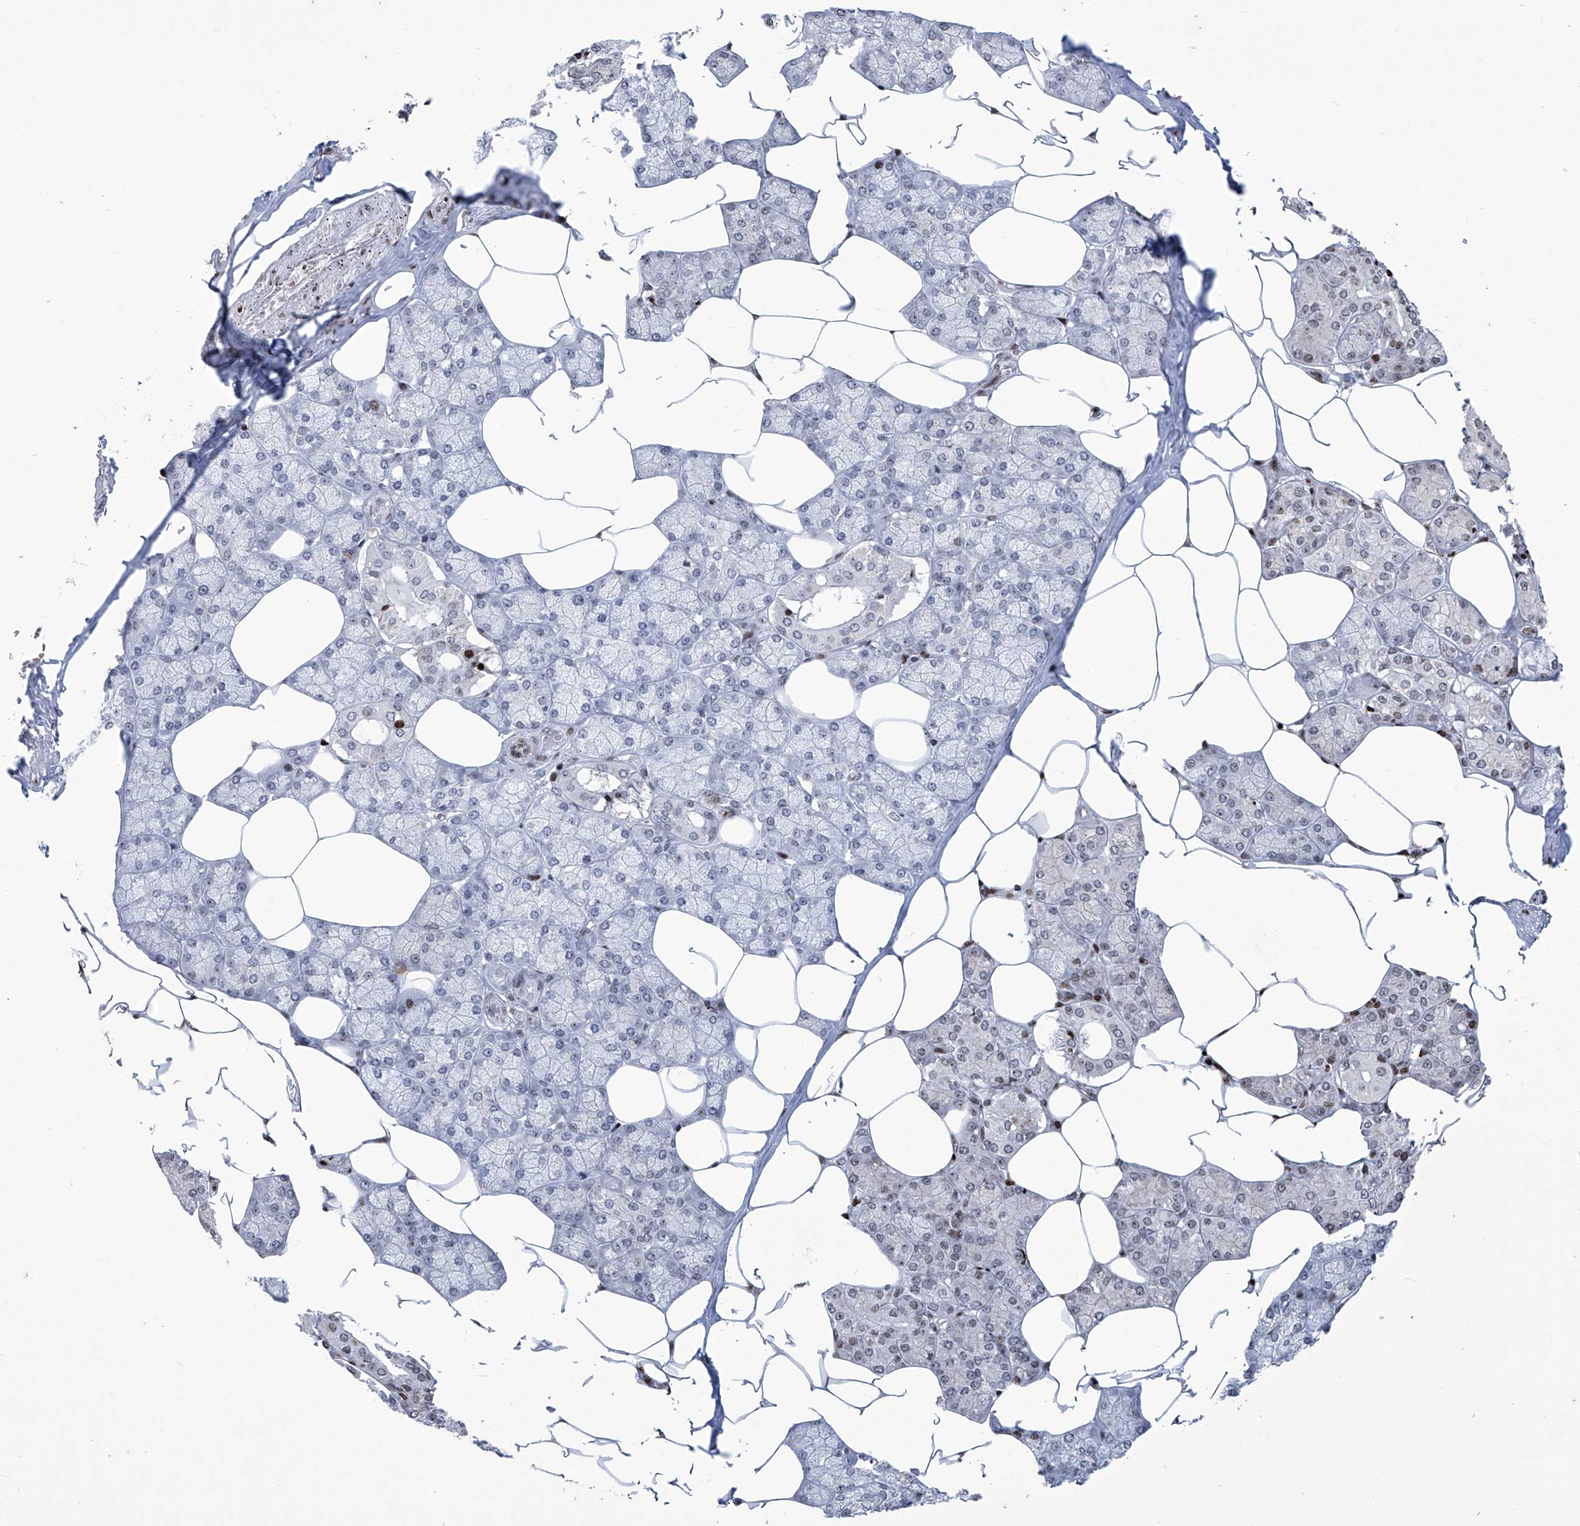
{"staining": {"intensity": "moderate", "quantity": "25%-75%", "location": "nuclear"}, "tissue": "salivary gland", "cell_type": "Glandular cells", "image_type": "normal", "snomed": [{"axis": "morphology", "description": "Normal tissue, NOS"}, {"axis": "topography", "description": "Salivary gland"}], "caption": "DAB immunohistochemical staining of normal human salivary gland exhibits moderate nuclear protein expression in approximately 25%-75% of glandular cells. (Stains: DAB in brown, nuclei in blue, Microscopy: brightfield microscopy at high magnification).", "gene": "HEY2", "patient": {"sex": "male", "age": 62}}